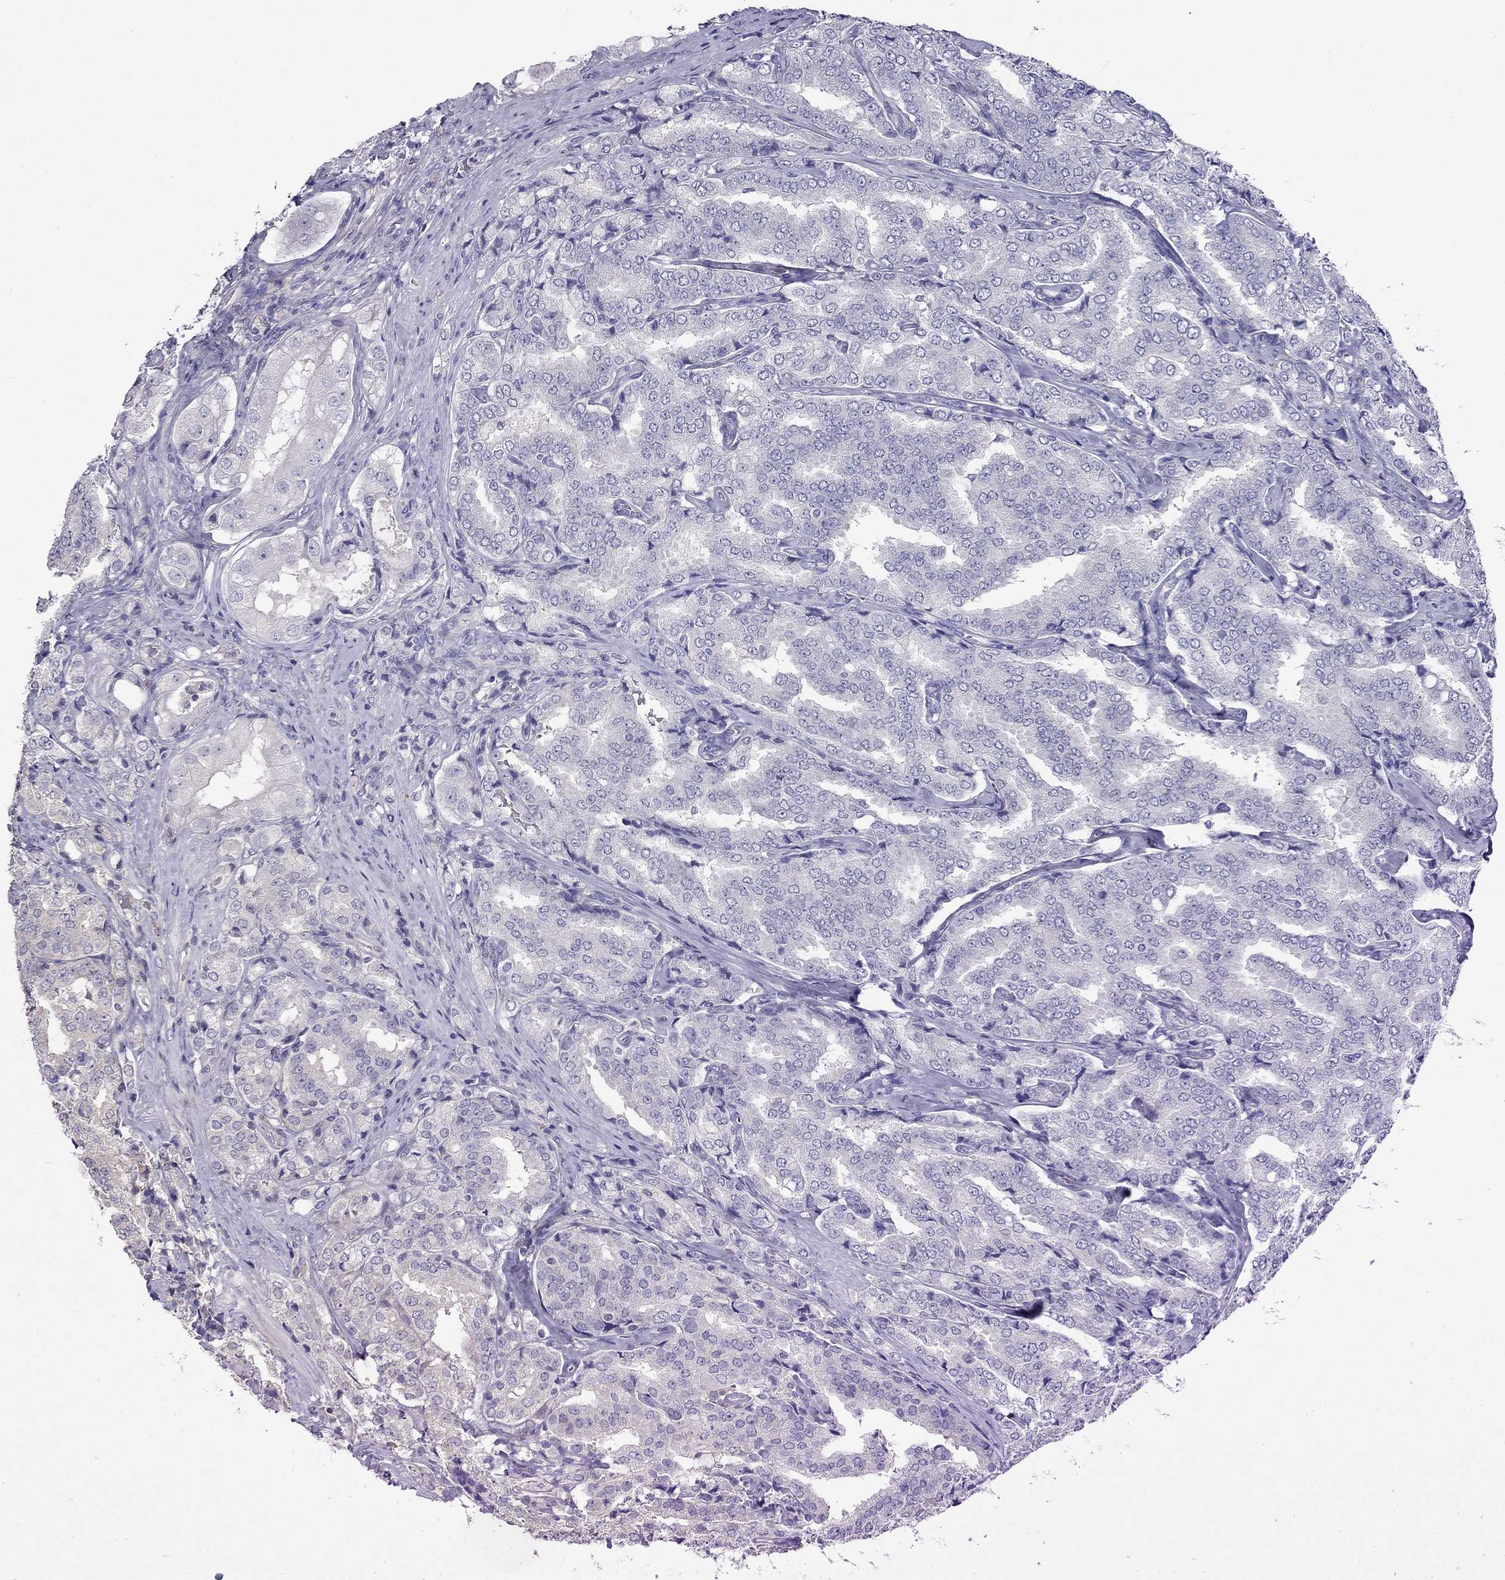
{"staining": {"intensity": "negative", "quantity": "none", "location": "none"}, "tissue": "prostate cancer", "cell_type": "Tumor cells", "image_type": "cancer", "snomed": [{"axis": "morphology", "description": "Adenocarcinoma, NOS"}, {"axis": "topography", "description": "Prostate"}], "caption": "High power microscopy micrograph of an IHC photomicrograph of prostate cancer (adenocarcinoma), revealing no significant positivity in tumor cells.", "gene": "SCNN1D", "patient": {"sex": "male", "age": 65}}